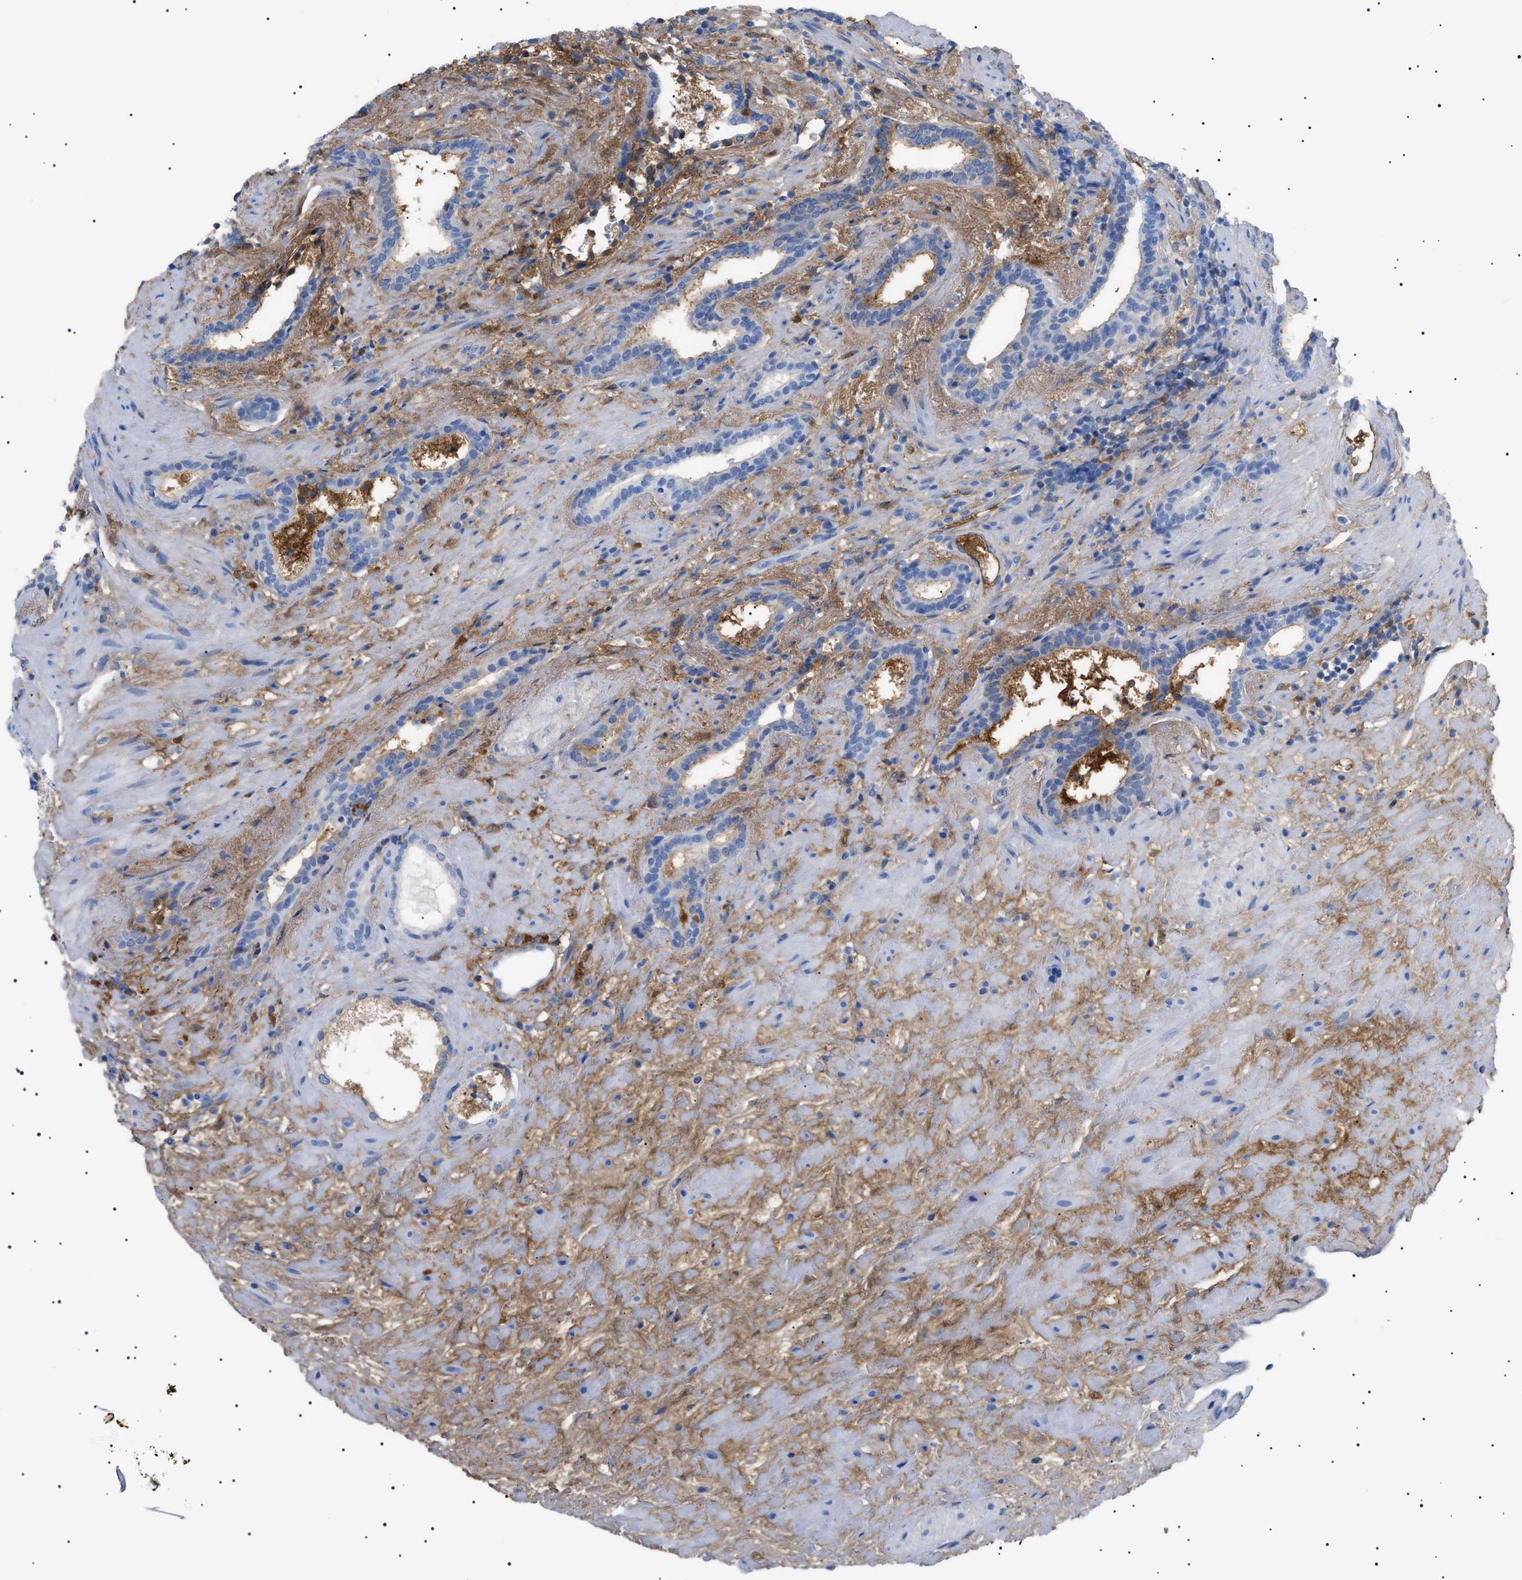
{"staining": {"intensity": "negative", "quantity": "none", "location": "none"}, "tissue": "prostate cancer", "cell_type": "Tumor cells", "image_type": "cancer", "snomed": [{"axis": "morphology", "description": "Adenocarcinoma, High grade"}, {"axis": "topography", "description": "Prostate"}], "caption": "Immunohistochemical staining of prostate cancer (high-grade adenocarcinoma) displays no significant positivity in tumor cells.", "gene": "LPA", "patient": {"sex": "male", "age": 71}}